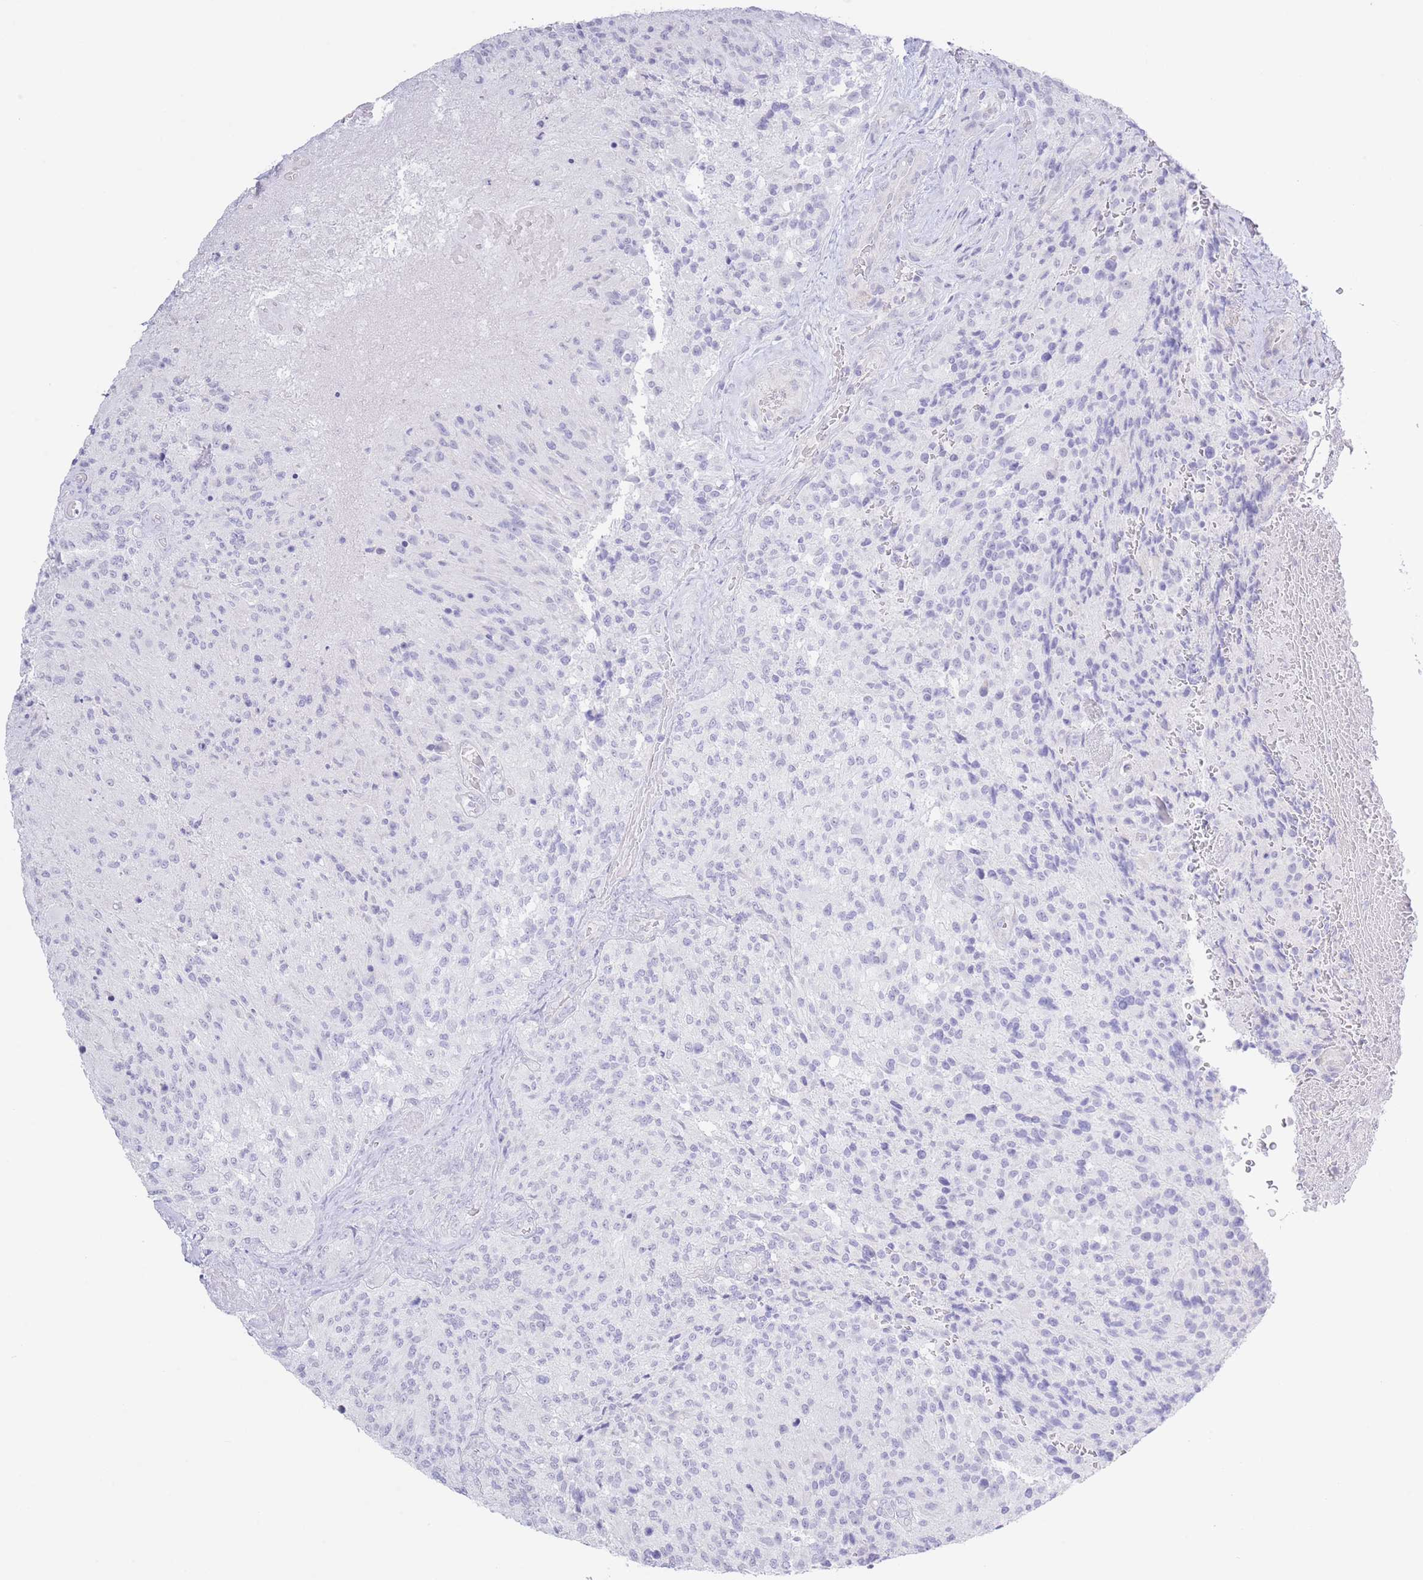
{"staining": {"intensity": "negative", "quantity": "none", "location": "none"}, "tissue": "glioma", "cell_type": "Tumor cells", "image_type": "cancer", "snomed": [{"axis": "morphology", "description": "Normal tissue, NOS"}, {"axis": "morphology", "description": "Glioma, malignant, High grade"}, {"axis": "topography", "description": "Cerebral cortex"}], "caption": "A high-resolution photomicrograph shows IHC staining of malignant glioma (high-grade), which exhibits no significant expression in tumor cells.", "gene": "PKLR", "patient": {"sex": "male", "age": 56}}